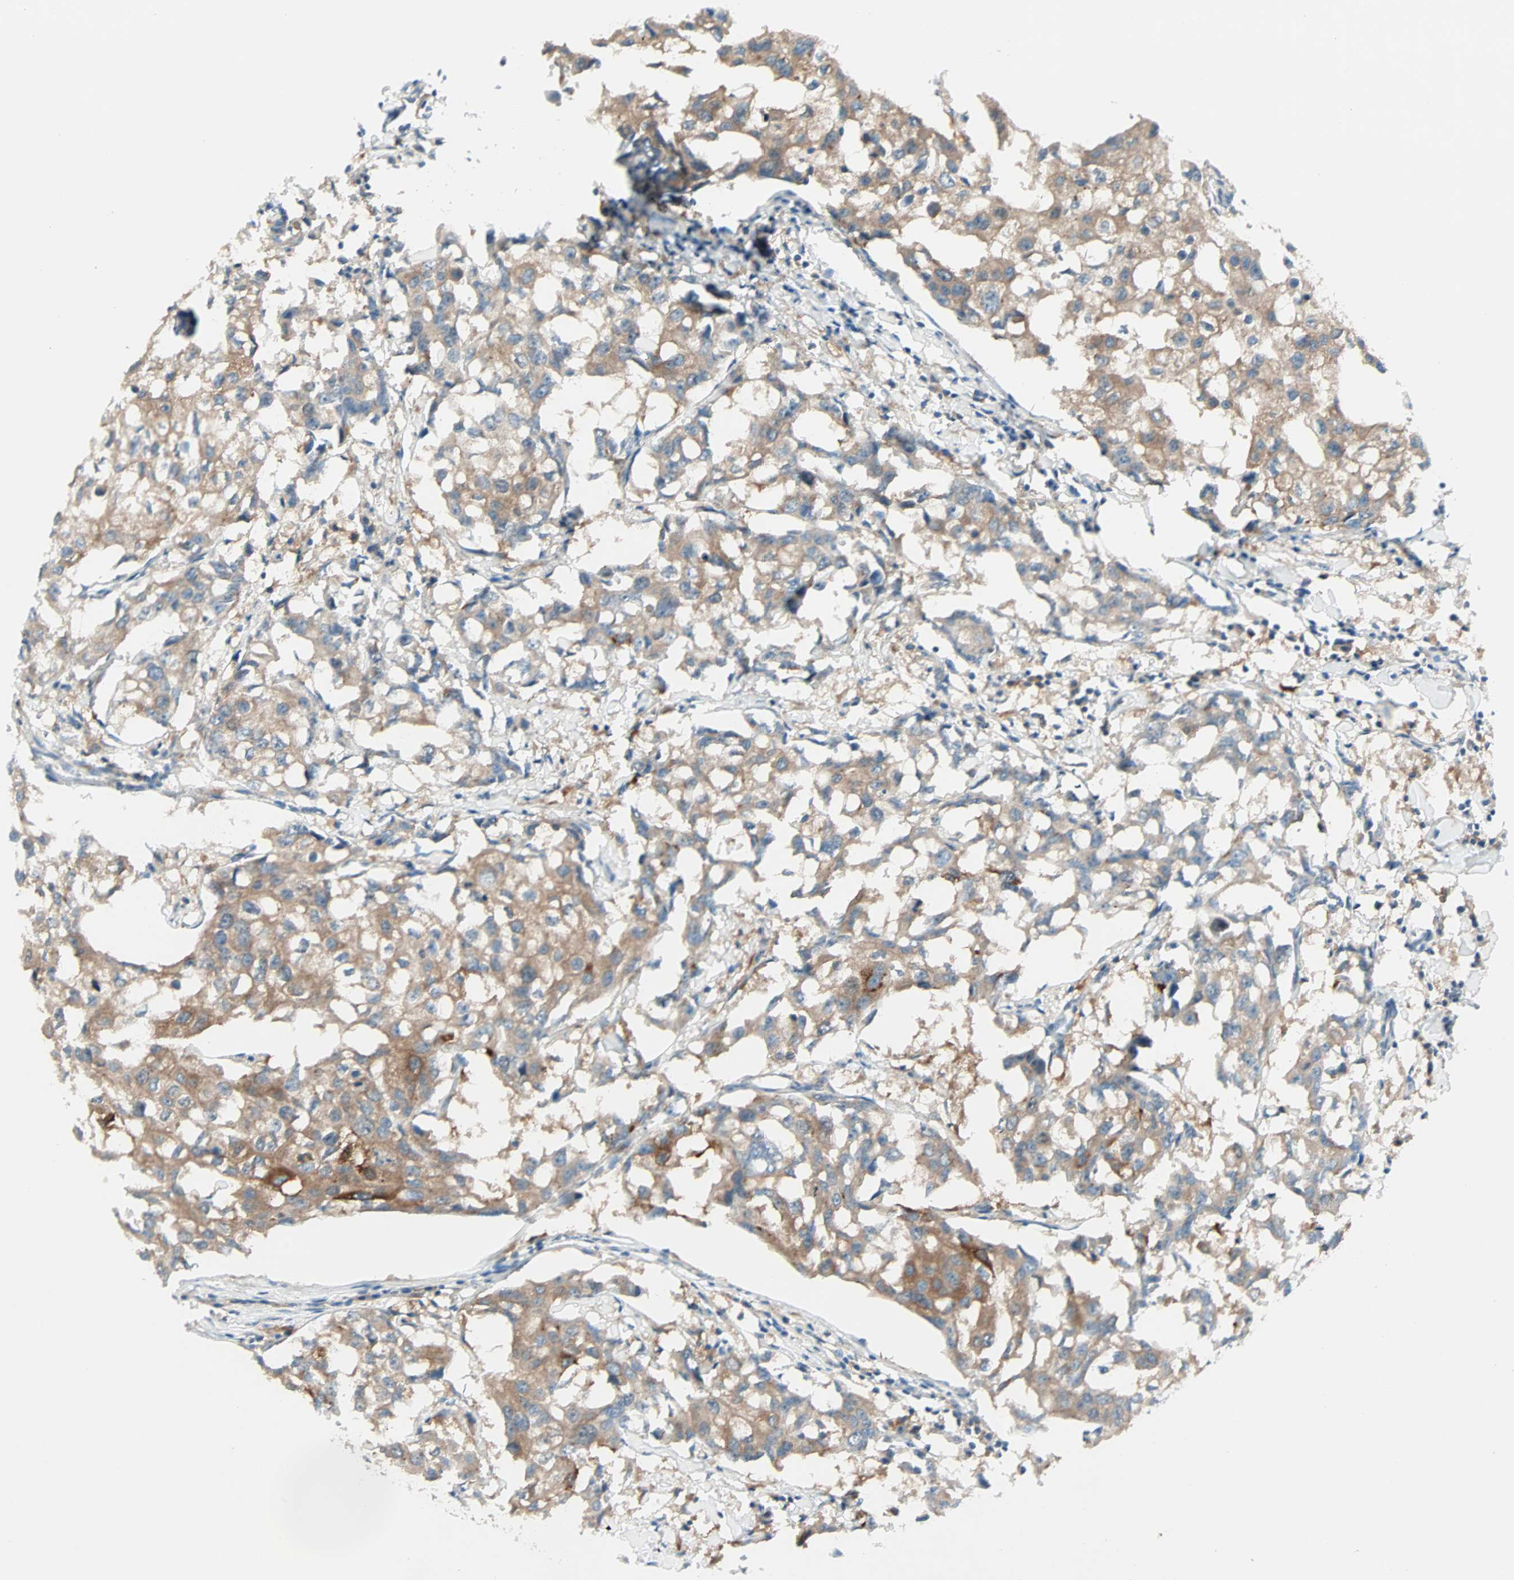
{"staining": {"intensity": "moderate", "quantity": ">75%", "location": "cytoplasmic/membranous"}, "tissue": "breast cancer", "cell_type": "Tumor cells", "image_type": "cancer", "snomed": [{"axis": "morphology", "description": "Duct carcinoma"}, {"axis": "topography", "description": "Breast"}], "caption": "The immunohistochemical stain shows moderate cytoplasmic/membranous expression in tumor cells of breast cancer (infiltrating ductal carcinoma) tissue. Ihc stains the protein of interest in brown and the nuclei are stained blue.", "gene": "SMIM8", "patient": {"sex": "female", "age": 27}}